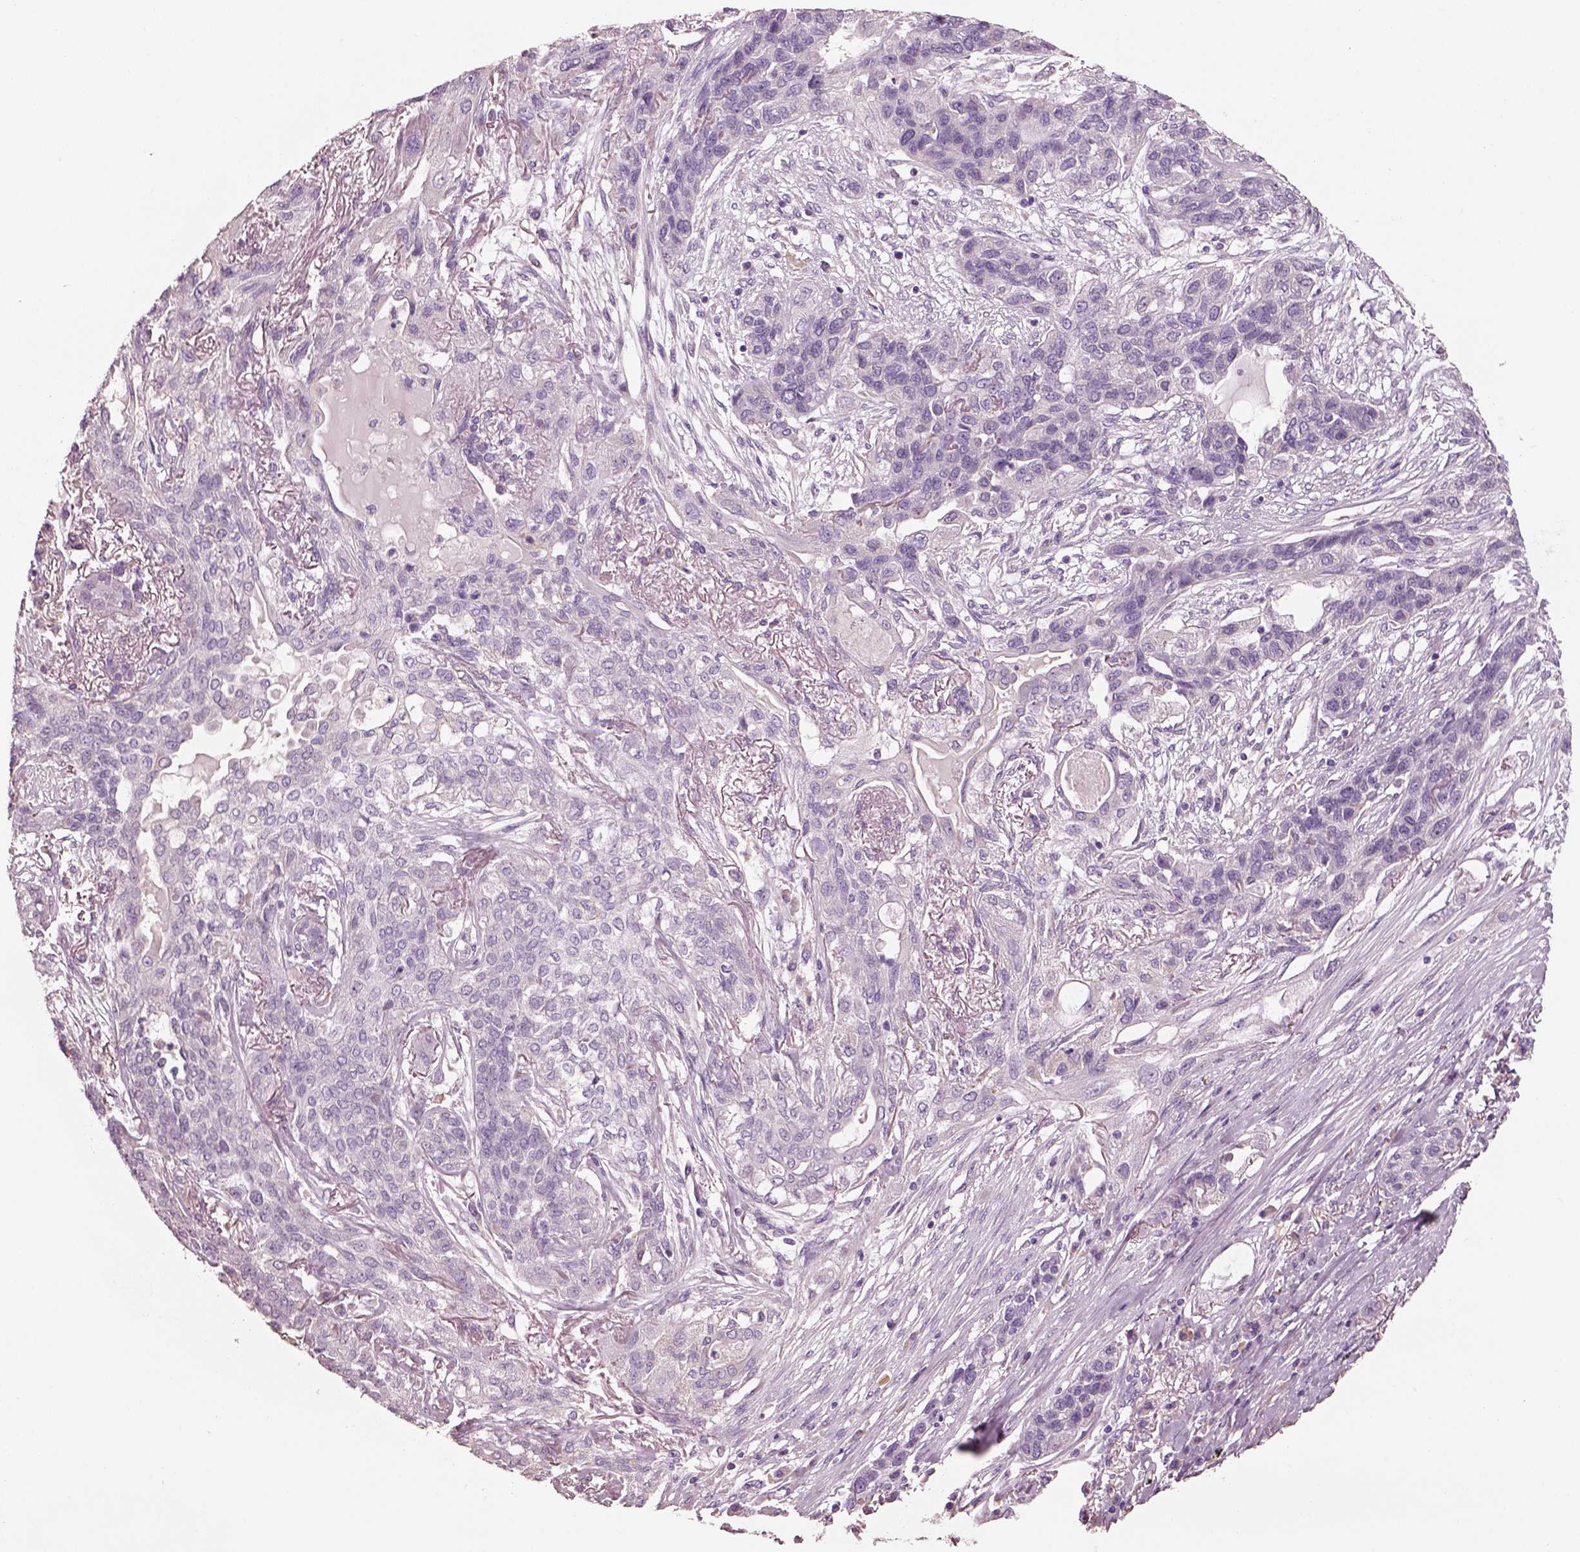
{"staining": {"intensity": "negative", "quantity": "none", "location": "none"}, "tissue": "lung cancer", "cell_type": "Tumor cells", "image_type": "cancer", "snomed": [{"axis": "morphology", "description": "Squamous cell carcinoma, NOS"}, {"axis": "topography", "description": "Lung"}], "caption": "Lung cancer stained for a protein using immunohistochemistry (IHC) exhibits no expression tumor cells.", "gene": "PNOC", "patient": {"sex": "female", "age": 70}}